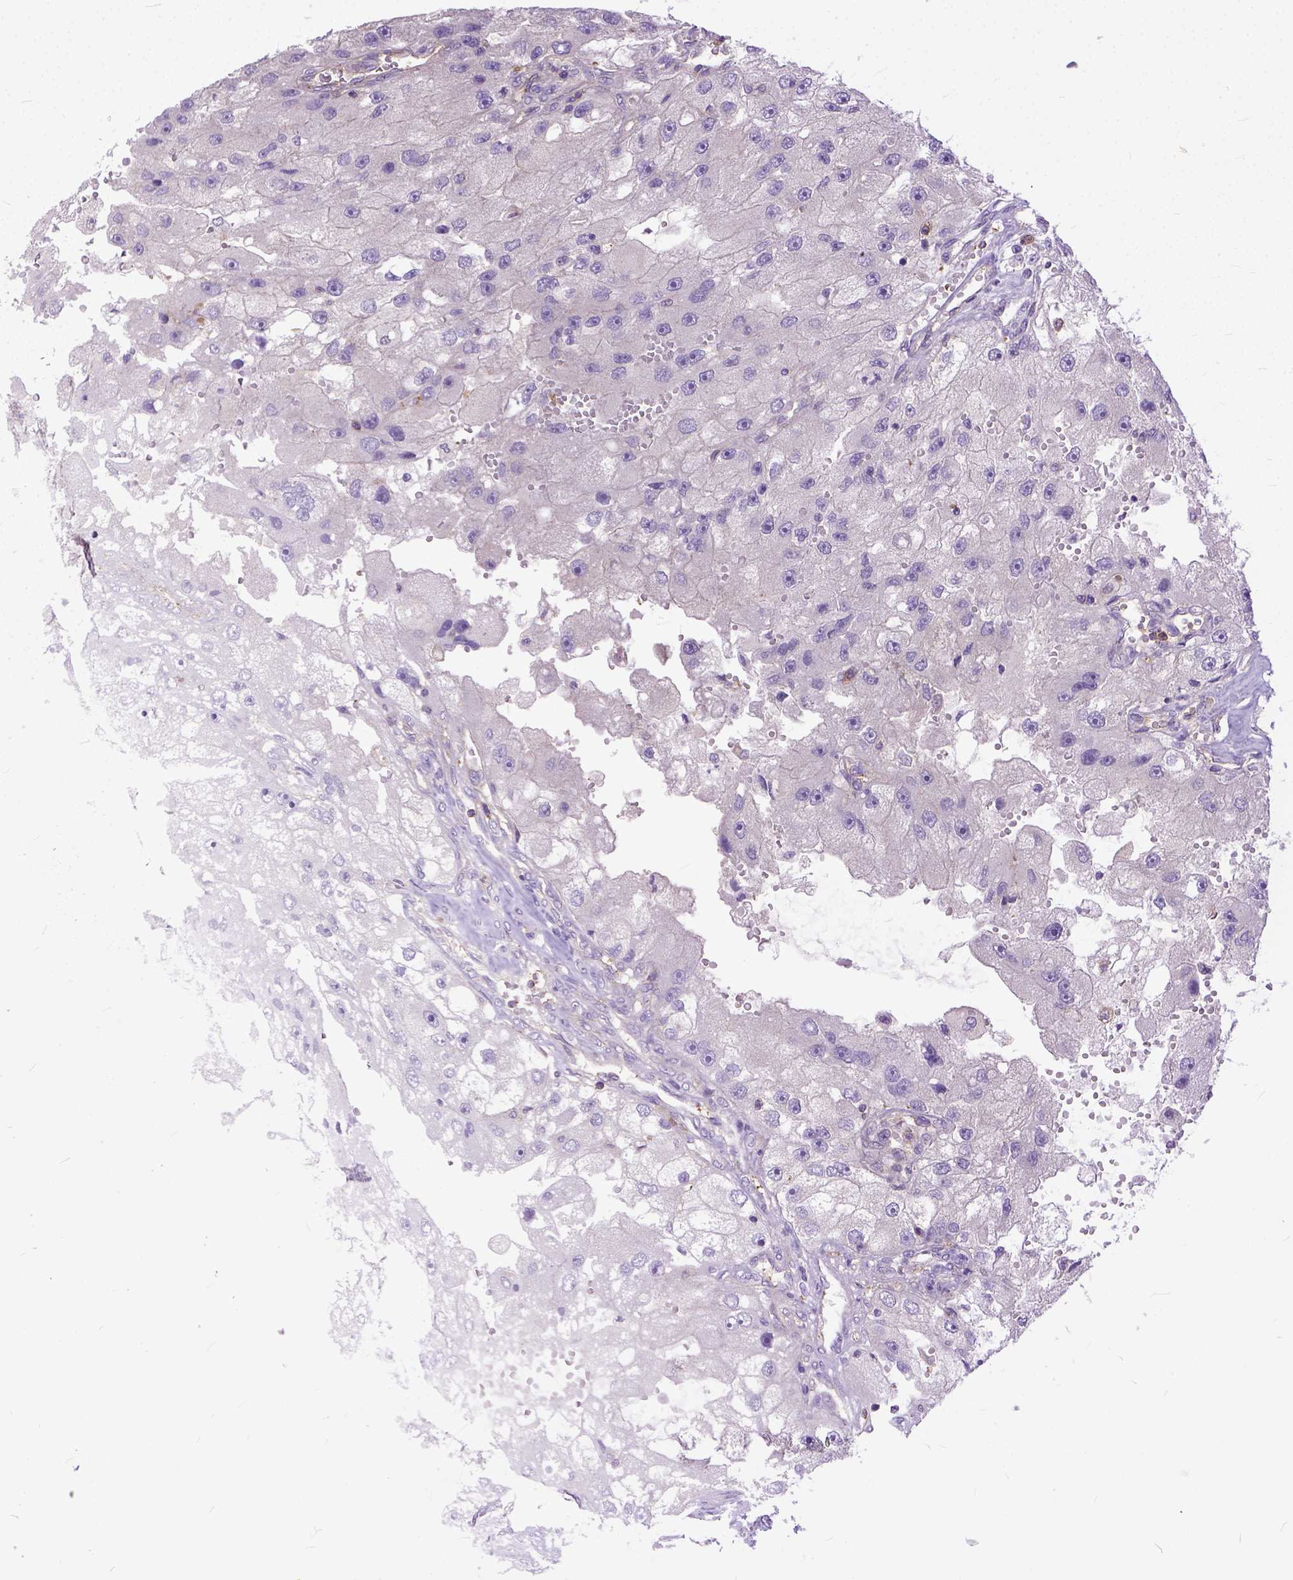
{"staining": {"intensity": "negative", "quantity": "none", "location": "none"}, "tissue": "renal cancer", "cell_type": "Tumor cells", "image_type": "cancer", "snomed": [{"axis": "morphology", "description": "Adenocarcinoma, NOS"}, {"axis": "topography", "description": "Kidney"}], "caption": "Immunohistochemical staining of renal cancer displays no significant positivity in tumor cells.", "gene": "NAMPT", "patient": {"sex": "male", "age": 63}}